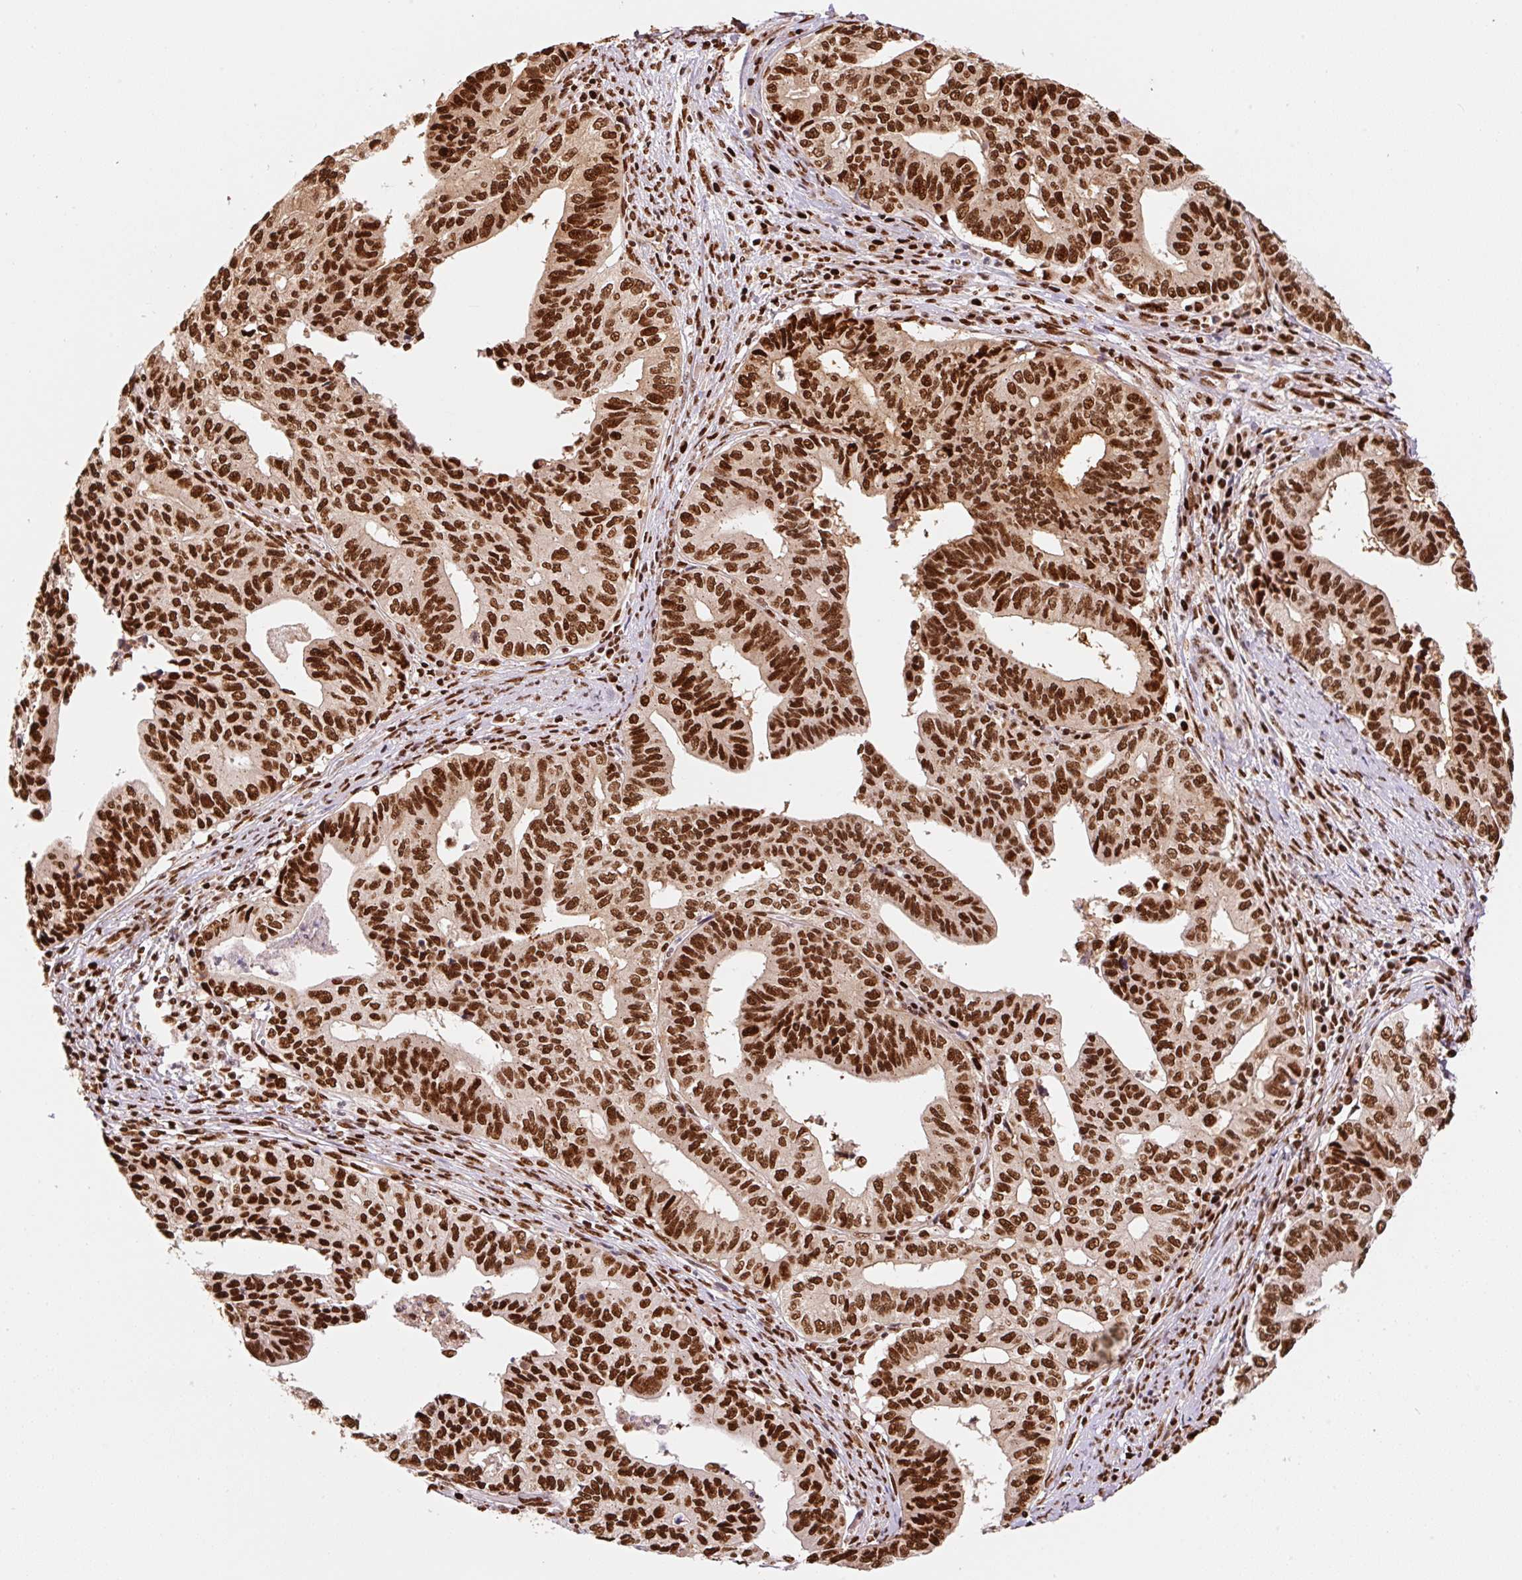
{"staining": {"intensity": "strong", "quantity": ">75%", "location": "cytoplasmic/membranous,nuclear"}, "tissue": "endometrial cancer", "cell_type": "Tumor cells", "image_type": "cancer", "snomed": [{"axis": "morphology", "description": "Adenocarcinoma, NOS"}, {"axis": "topography", "description": "Endometrium"}], "caption": "An IHC image of neoplastic tissue is shown. Protein staining in brown shows strong cytoplasmic/membranous and nuclear positivity in adenocarcinoma (endometrial) within tumor cells.", "gene": "GPR139", "patient": {"sex": "female", "age": 65}}